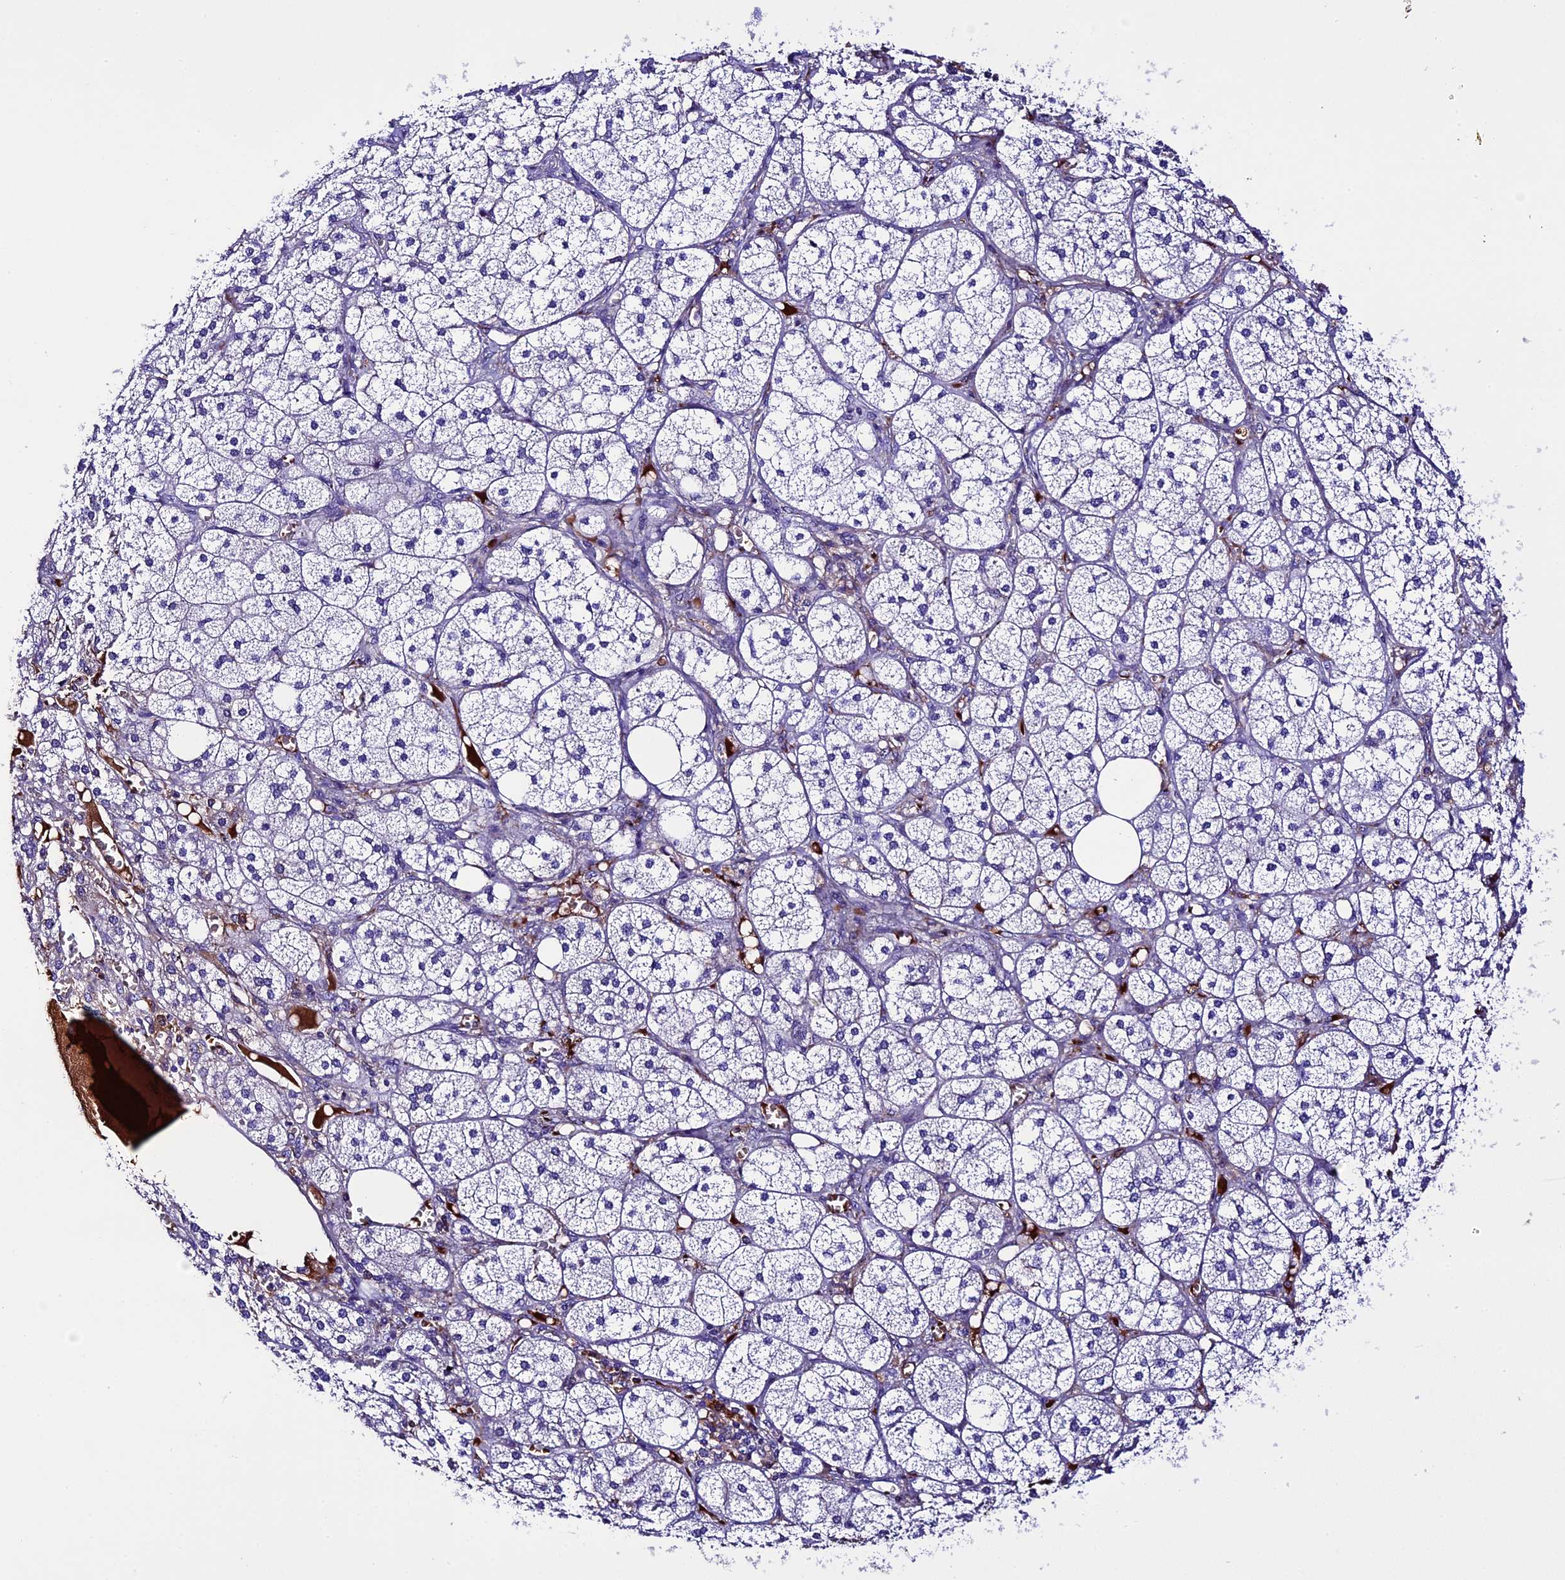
{"staining": {"intensity": "strong", "quantity": "<25%", "location": "cytoplasmic/membranous"}, "tissue": "adrenal gland", "cell_type": "Glandular cells", "image_type": "normal", "snomed": [{"axis": "morphology", "description": "Normal tissue, NOS"}, {"axis": "topography", "description": "Adrenal gland"}], "caption": "Strong cytoplasmic/membranous protein expression is identified in about <25% of glandular cells in adrenal gland. (Brightfield microscopy of DAB IHC at high magnification).", "gene": "TCP11L2", "patient": {"sex": "female", "age": 61}}